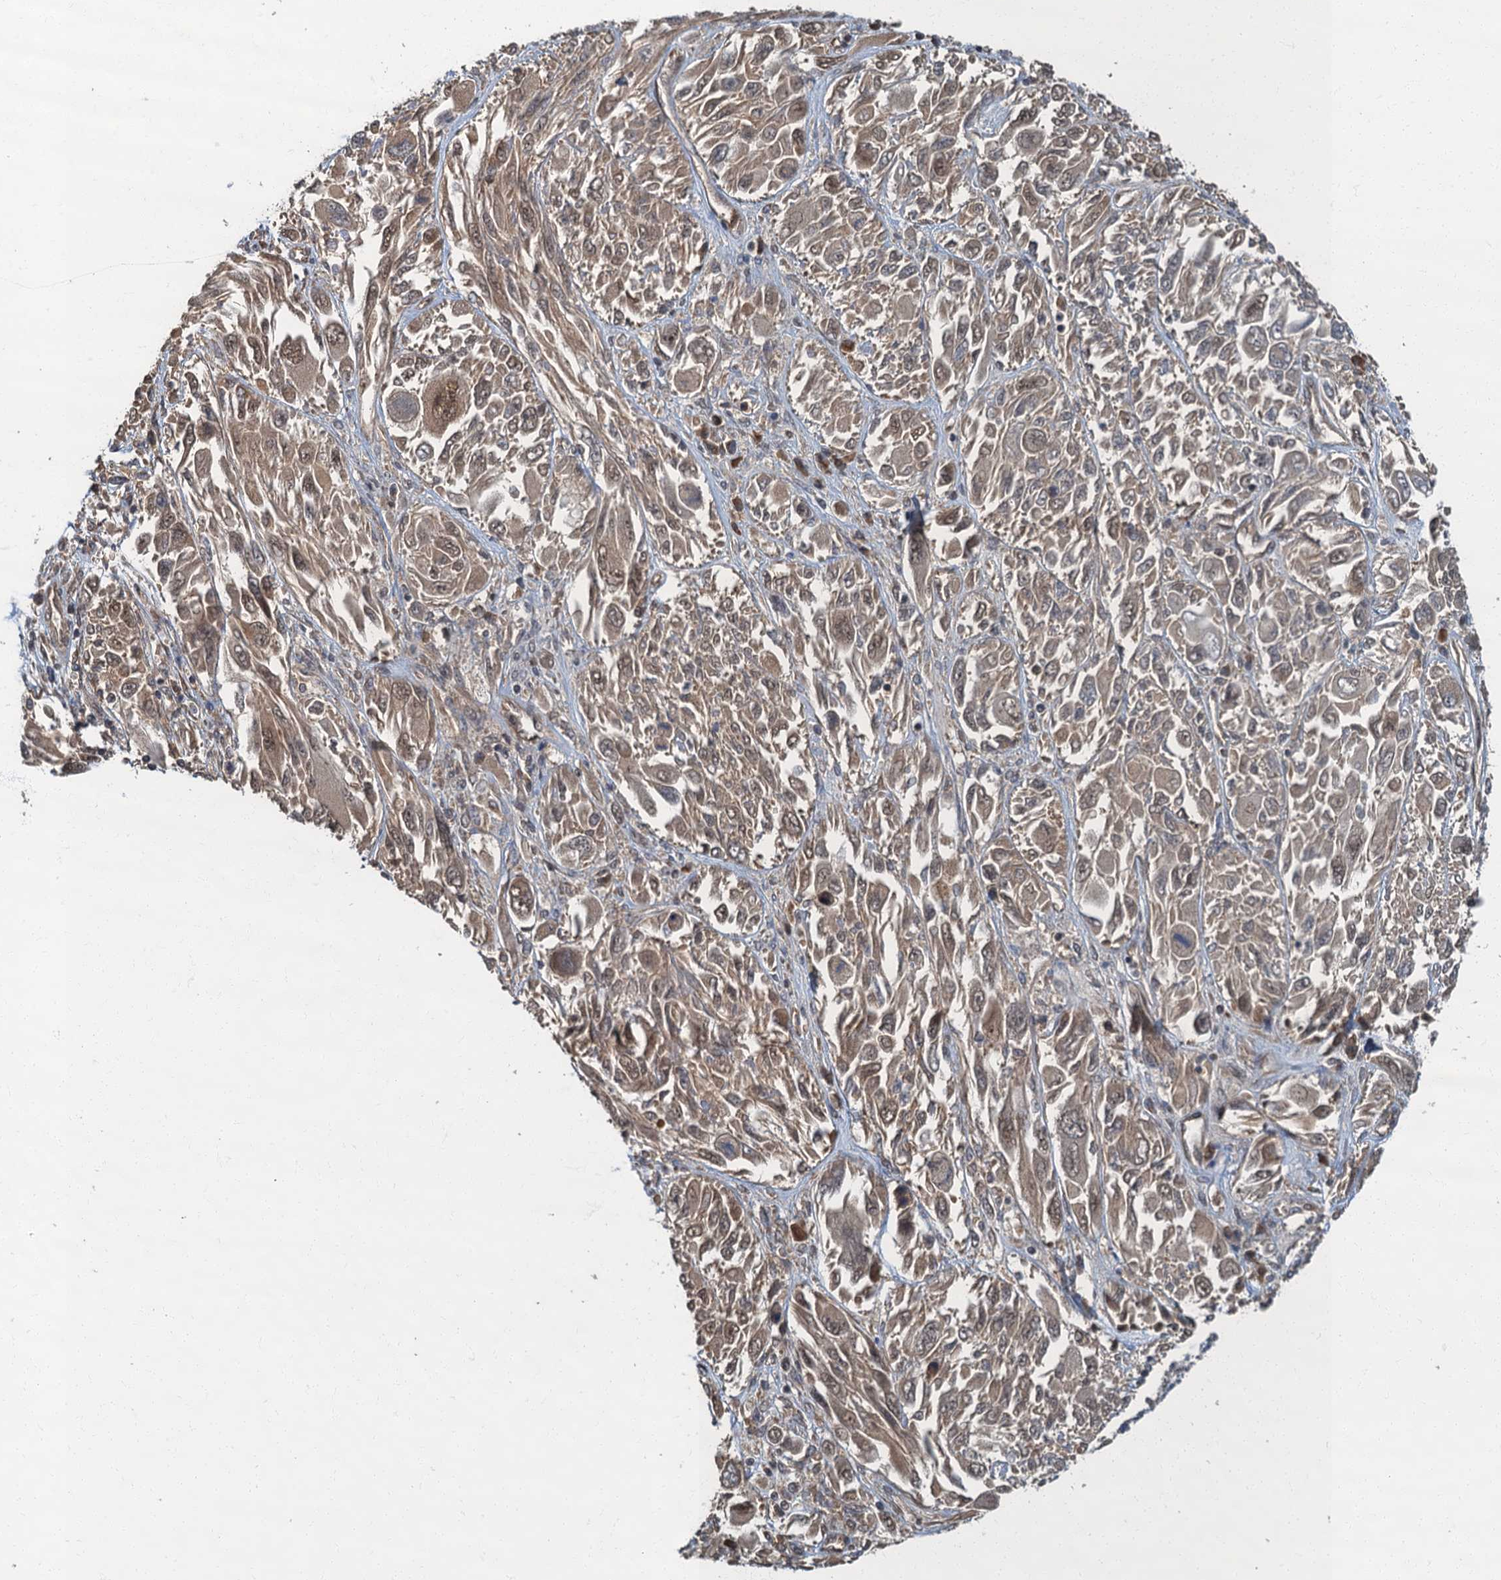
{"staining": {"intensity": "moderate", "quantity": ">75%", "location": "cytoplasmic/membranous,nuclear"}, "tissue": "melanoma", "cell_type": "Tumor cells", "image_type": "cancer", "snomed": [{"axis": "morphology", "description": "Malignant melanoma, NOS"}, {"axis": "topography", "description": "Skin"}], "caption": "Moderate cytoplasmic/membranous and nuclear protein positivity is identified in approximately >75% of tumor cells in malignant melanoma.", "gene": "TBCK", "patient": {"sex": "female", "age": 91}}